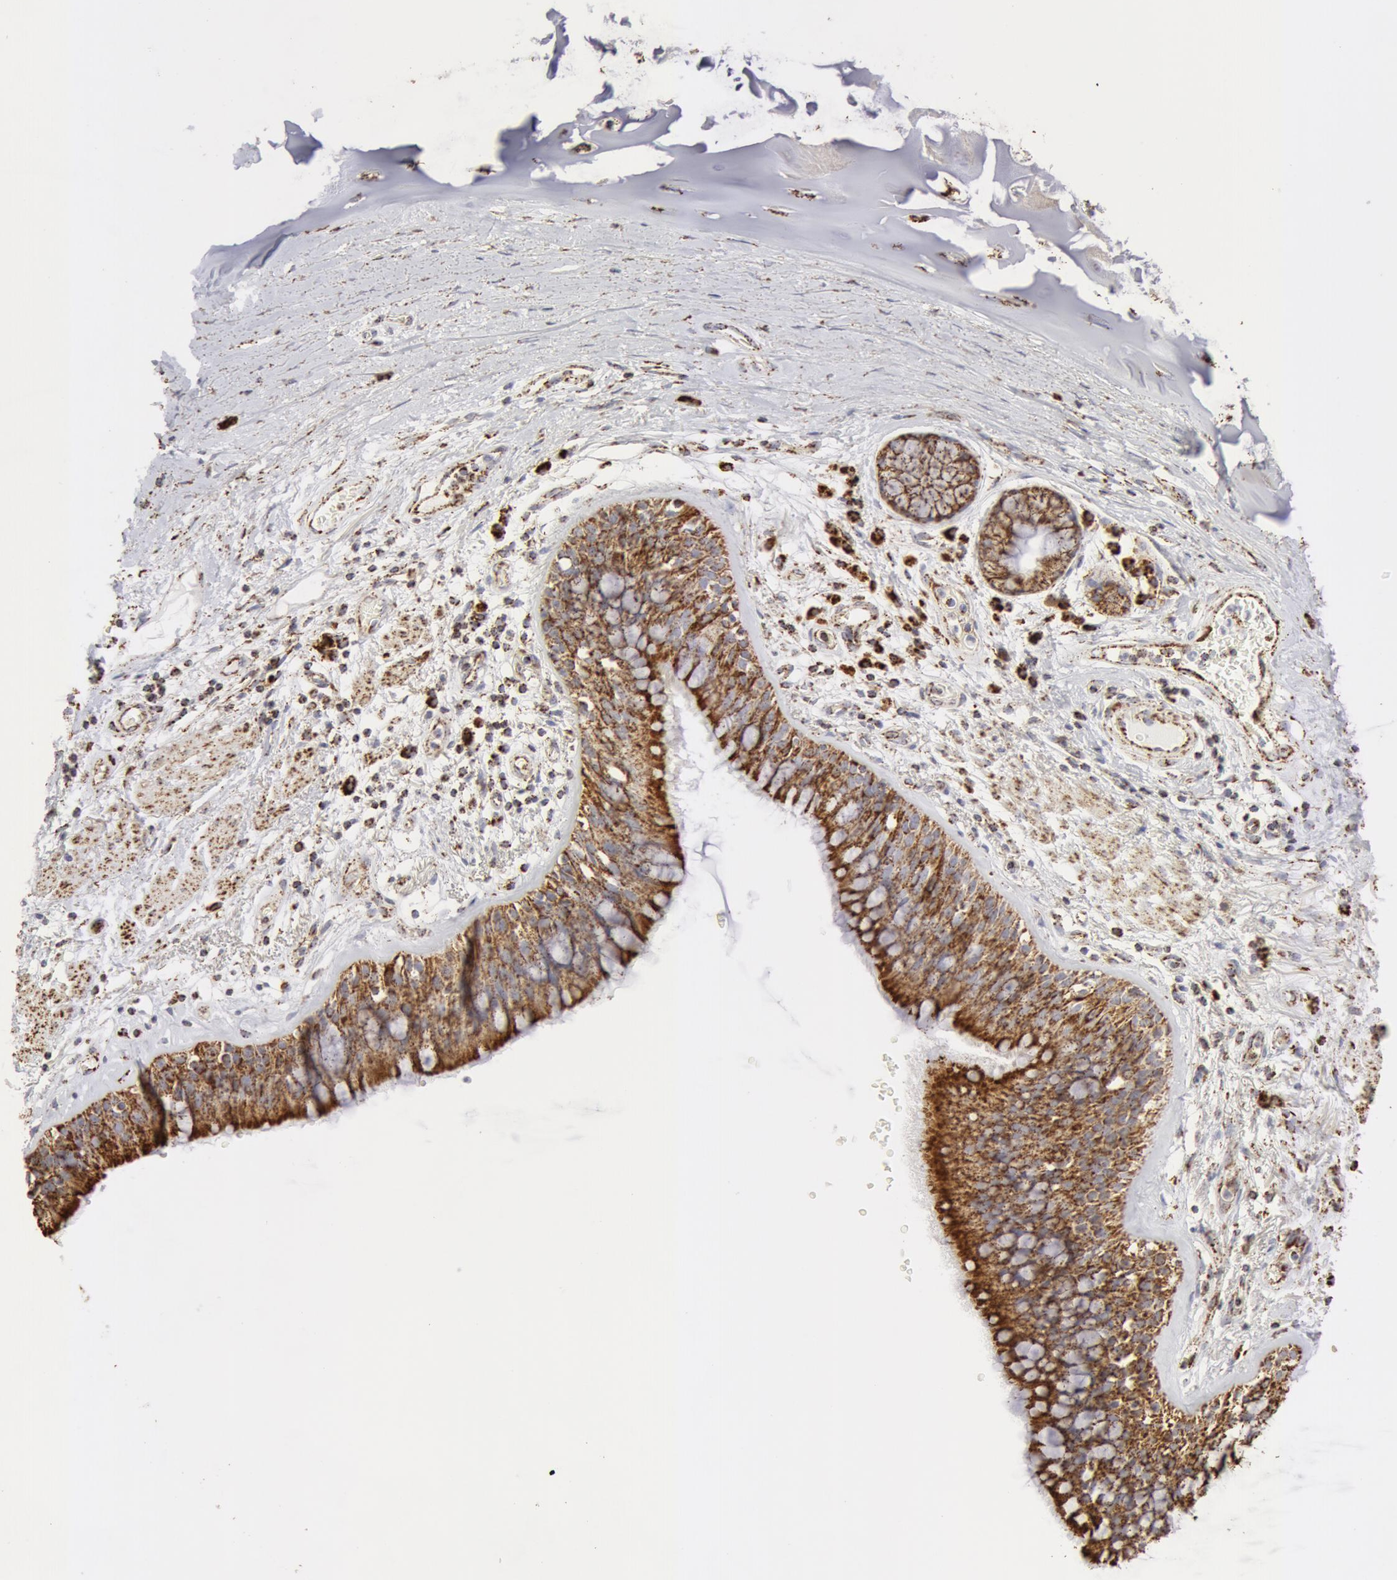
{"staining": {"intensity": "moderate", "quantity": ">75%", "location": "cytoplasmic/membranous"}, "tissue": "bronchus", "cell_type": "Respiratory epithelial cells", "image_type": "normal", "snomed": [{"axis": "morphology", "description": "Normal tissue, NOS"}, {"axis": "topography", "description": "Bronchus"}, {"axis": "topography", "description": "Lung"}], "caption": "Normal bronchus was stained to show a protein in brown. There is medium levels of moderate cytoplasmic/membranous expression in approximately >75% of respiratory epithelial cells. Immunohistochemistry (ihc) stains the protein in brown and the nuclei are stained blue.", "gene": "ATP5F1B", "patient": {"sex": "female", "age": 57}}